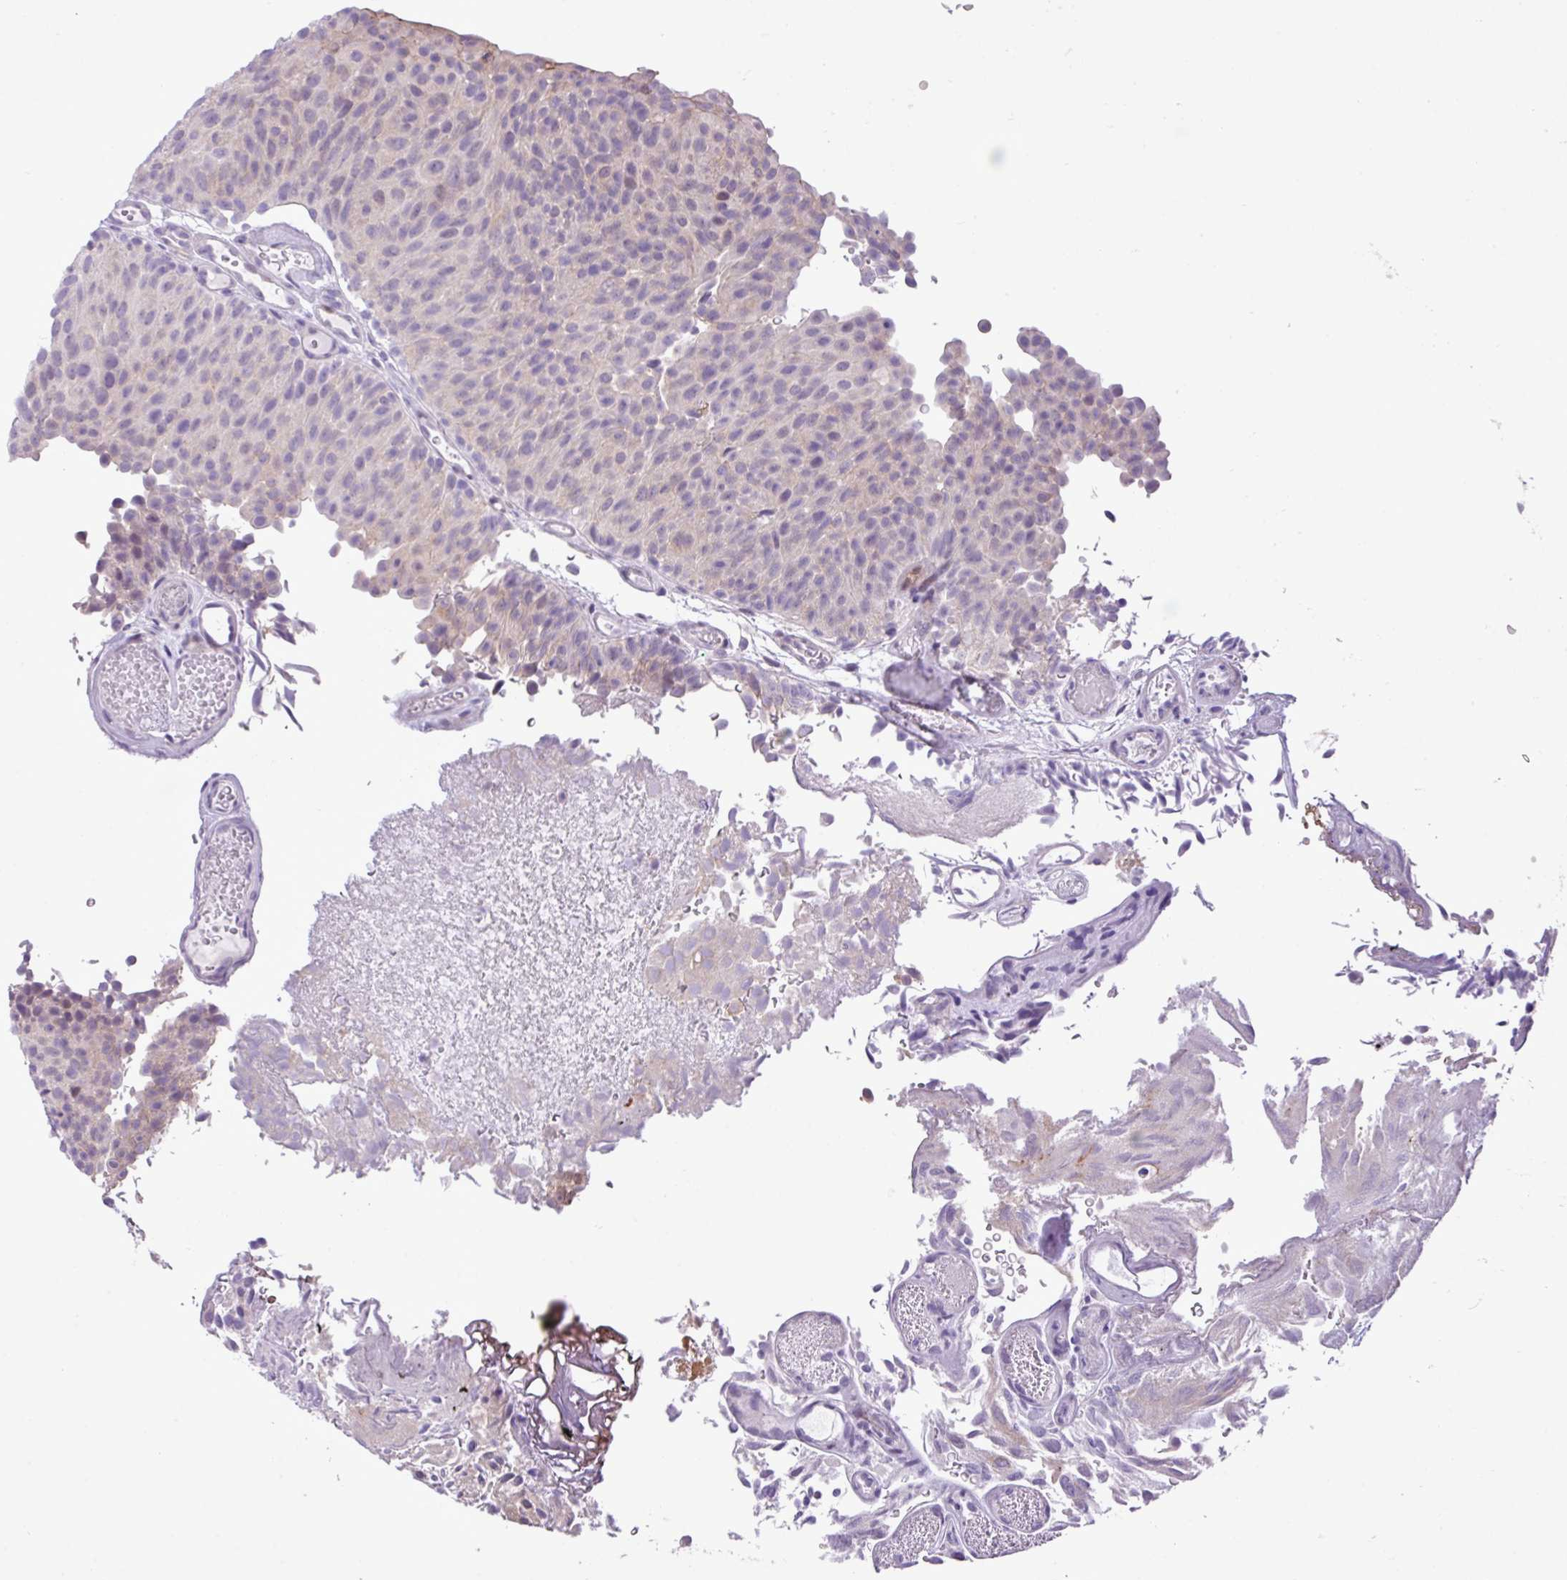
{"staining": {"intensity": "weak", "quantity": "<25%", "location": "cytoplasmic/membranous,nuclear"}, "tissue": "urothelial cancer", "cell_type": "Tumor cells", "image_type": "cancer", "snomed": [{"axis": "morphology", "description": "Urothelial carcinoma, Low grade"}, {"axis": "topography", "description": "Urinary bladder"}], "caption": "Tumor cells are negative for protein expression in human urothelial carcinoma (low-grade). (Stains: DAB (3,3'-diaminobenzidine) immunohistochemistry with hematoxylin counter stain, Microscopy: brightfield microscopy at high magnification).", "gene": "YLPM1", "patient": {"sex": "male", "age": 78}}